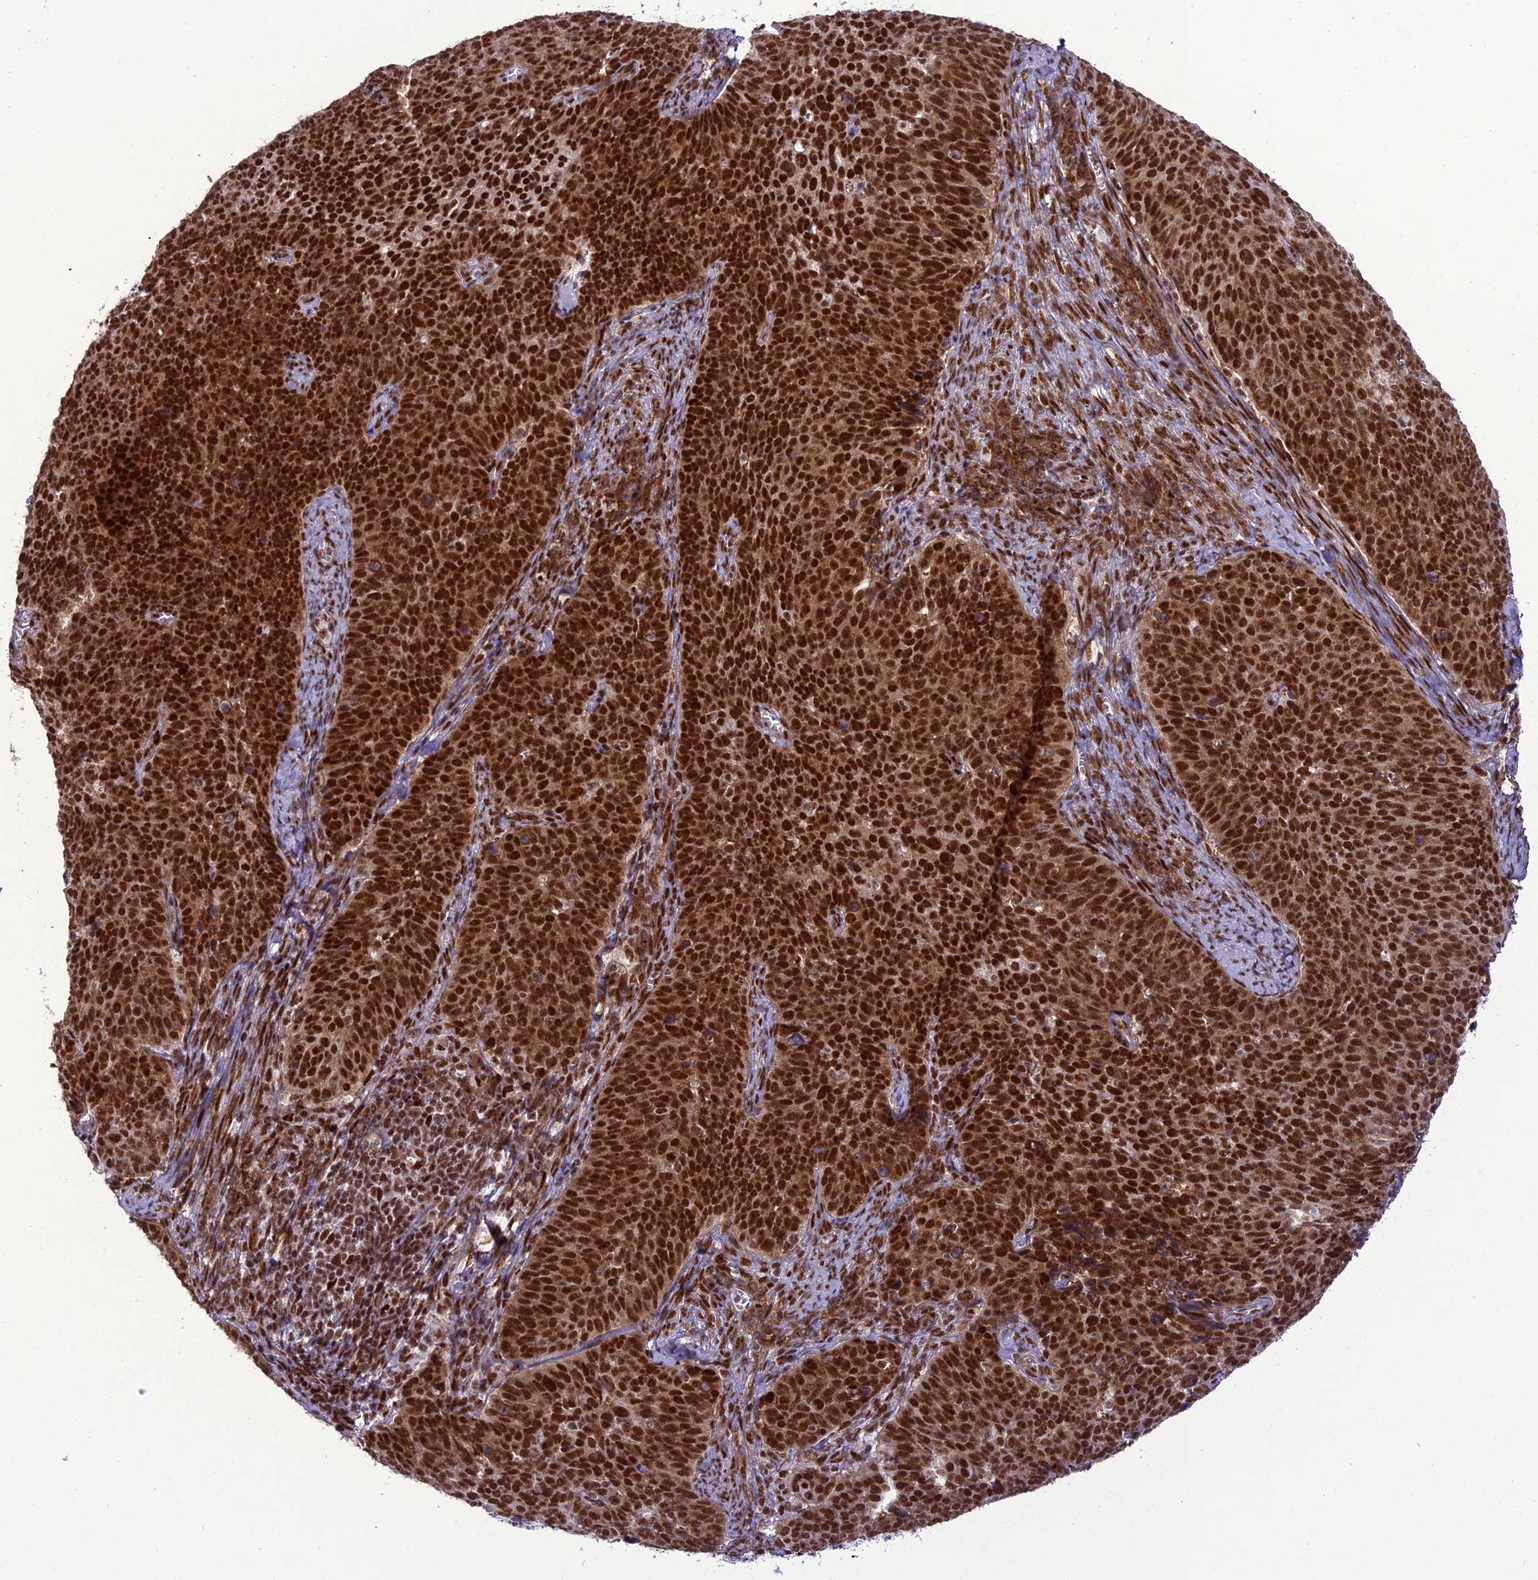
{"staining": {"intensity": "strong", "quantity": ">75%", "location": "nuclear"}, "tissue": "cervical cancer", "cell_type": "Tumor cells", "image_type": "cancer", "snomed": [{"axis": "morphology", "description": "Normal tissue, NOS"}, {"axis": "morphology", "description": "Squamous cell carcinoma, NOS"}, {"axis": "topography", "description": "Cervix"}], "caption": "Immunohistochemistry (IHC) (DAB) staining of cervical cancer shows strong nuclear protein expression in approximately >75% of tumor cells.", "gene": "DDX1", "patient": {"sex": "female", "age": 39}}